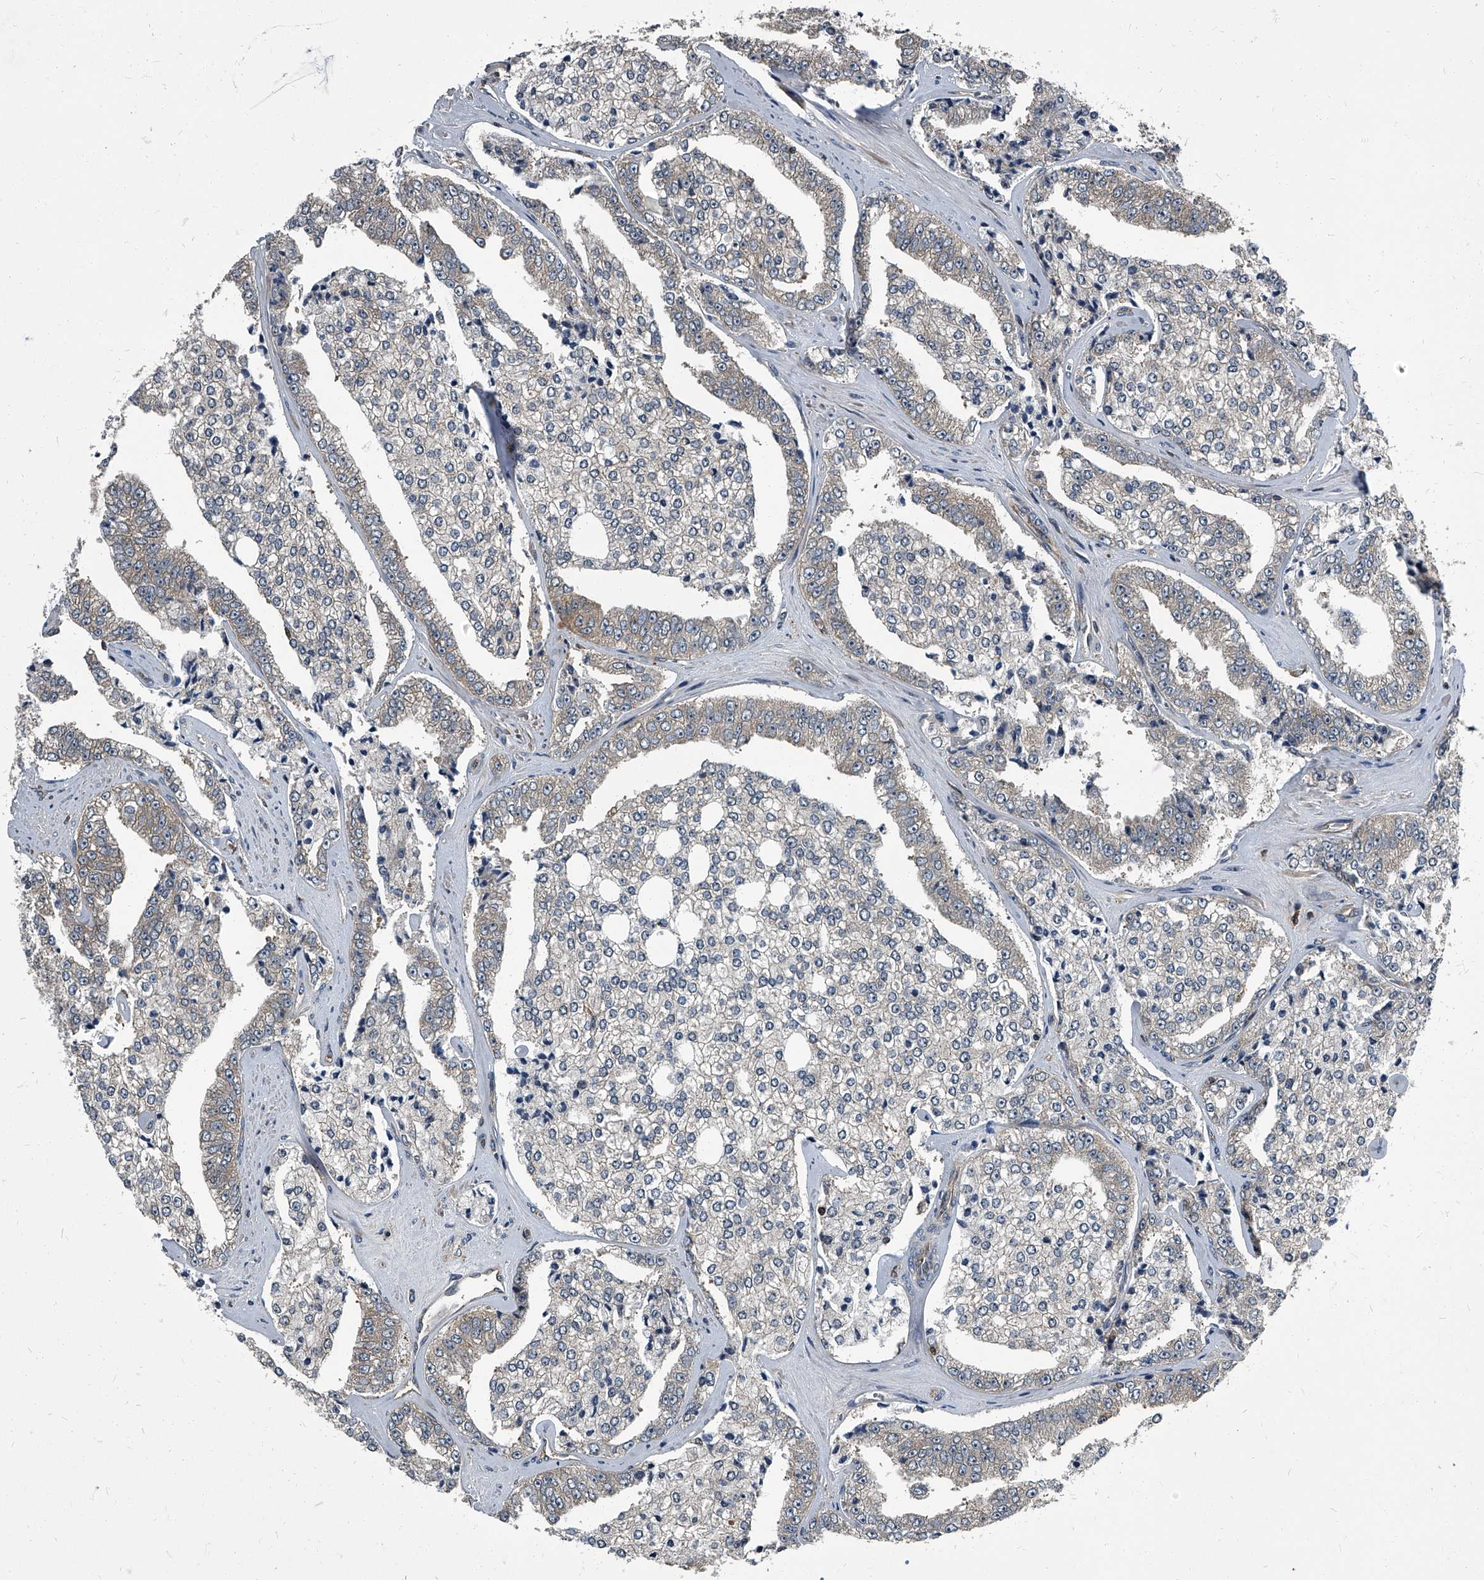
{"staining": {"intensity": "weak", "quantity": "25%-75%", "location": "cytoplasmic/membranous"}, "tissue": "prostate cancer", "cell_type": "Tumor cells", "image_type": "cancer", "snomed": [{"axis": "morphology", "description": "Adenocarcinoma, High grade"}, {"axis": "topography", "description": "Prostate"}], "caption": "IHC (DAB) staining of prostate cancer (high-grade adenocarcinoma) displays weak cytoplasmic/membranous protein staining in approximately 25%-75% of tumor cells.", "gene": "CDV3", "patient": {"sex": "male", "age": 71}}